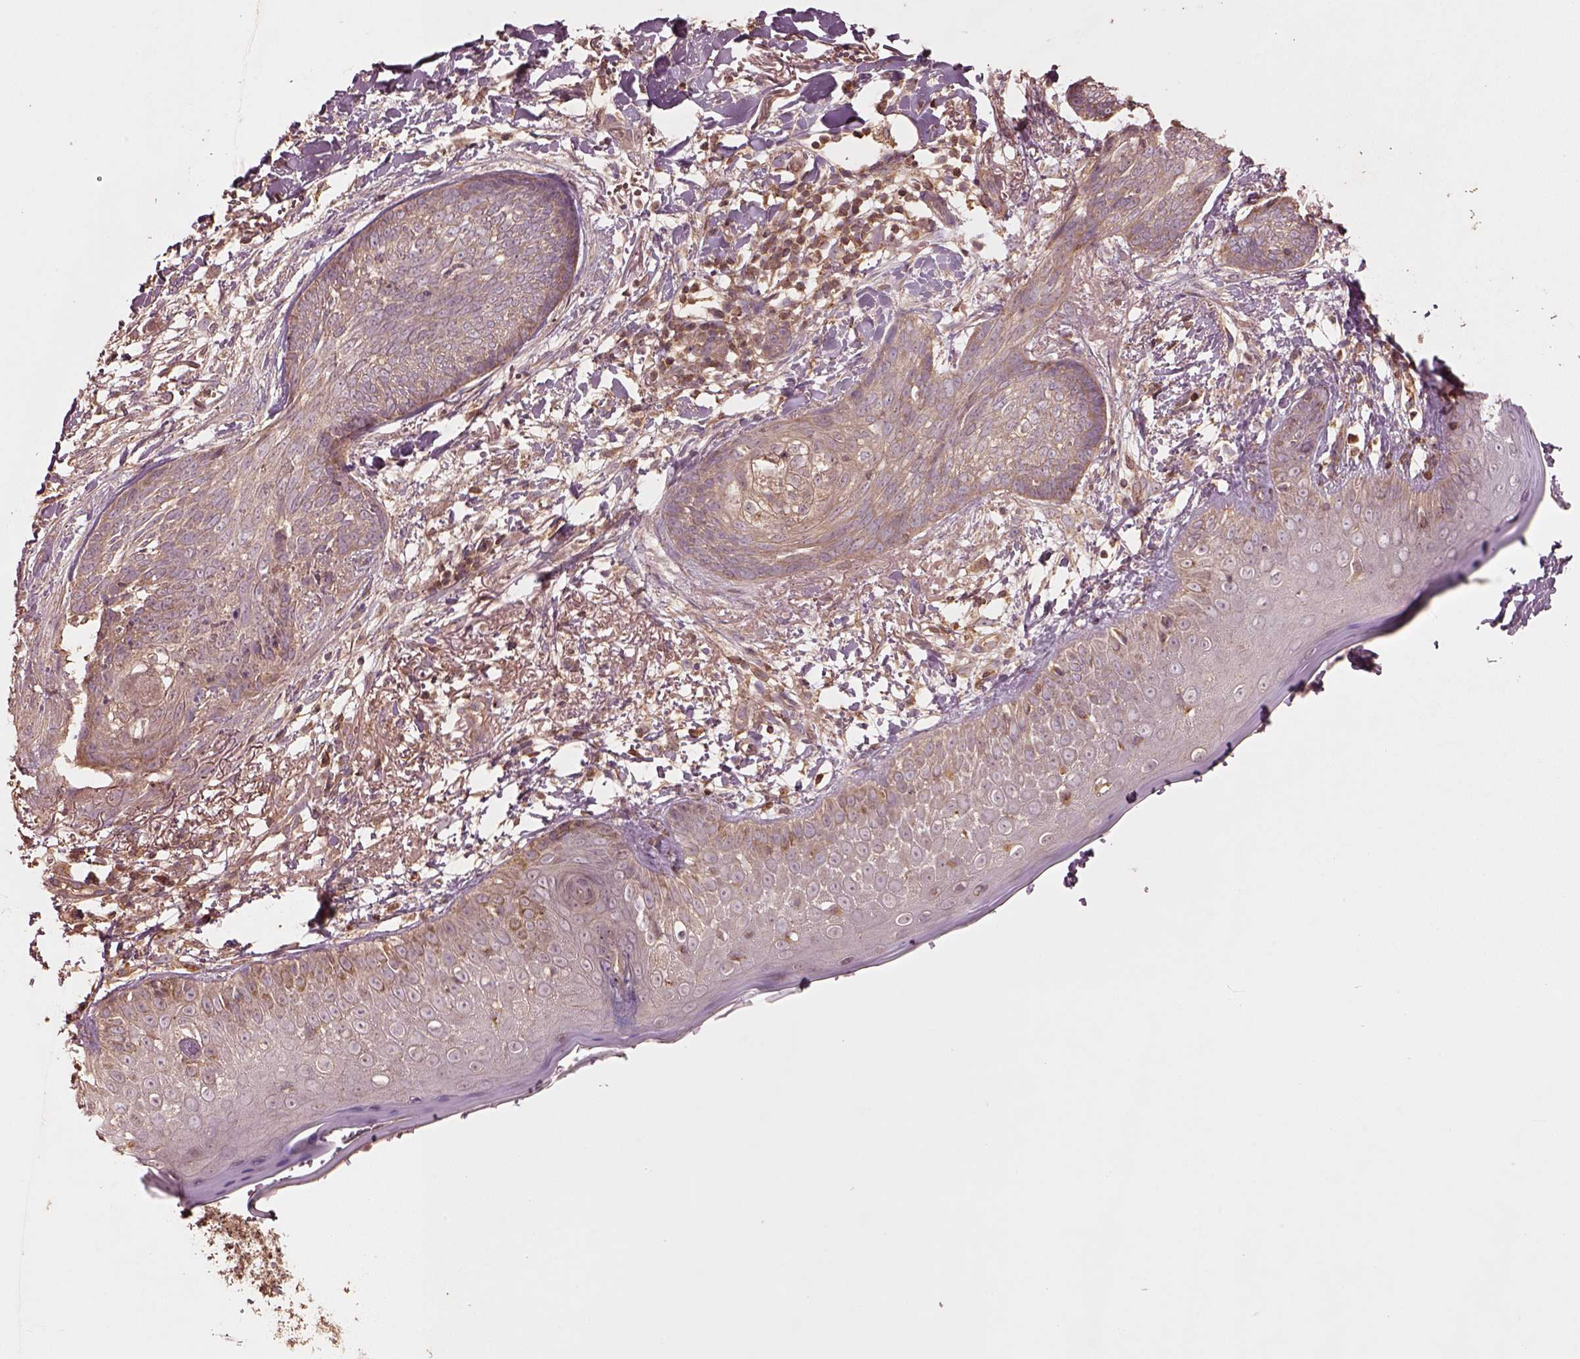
{"staining": {"intensity": "weak", "quantity": "<25%", "location": "cytoplasmic/membranous"}, "tissue": "skin cancer", "cell_type": "Tumor cells", "image_type": "cancer", "snomed": [{"axis": "morphology", "description": "Normal tissue, NOS"}, {"axis": "morphology", "description": "Basal cell carcinoma"}, {"axis": "topography", "description": "Skin"}], "caption": "Tumor cells are negative for brown protein staining in skin cancer.", "gene": "TRADD", "patient": {"sex": "male", "age": 84}}